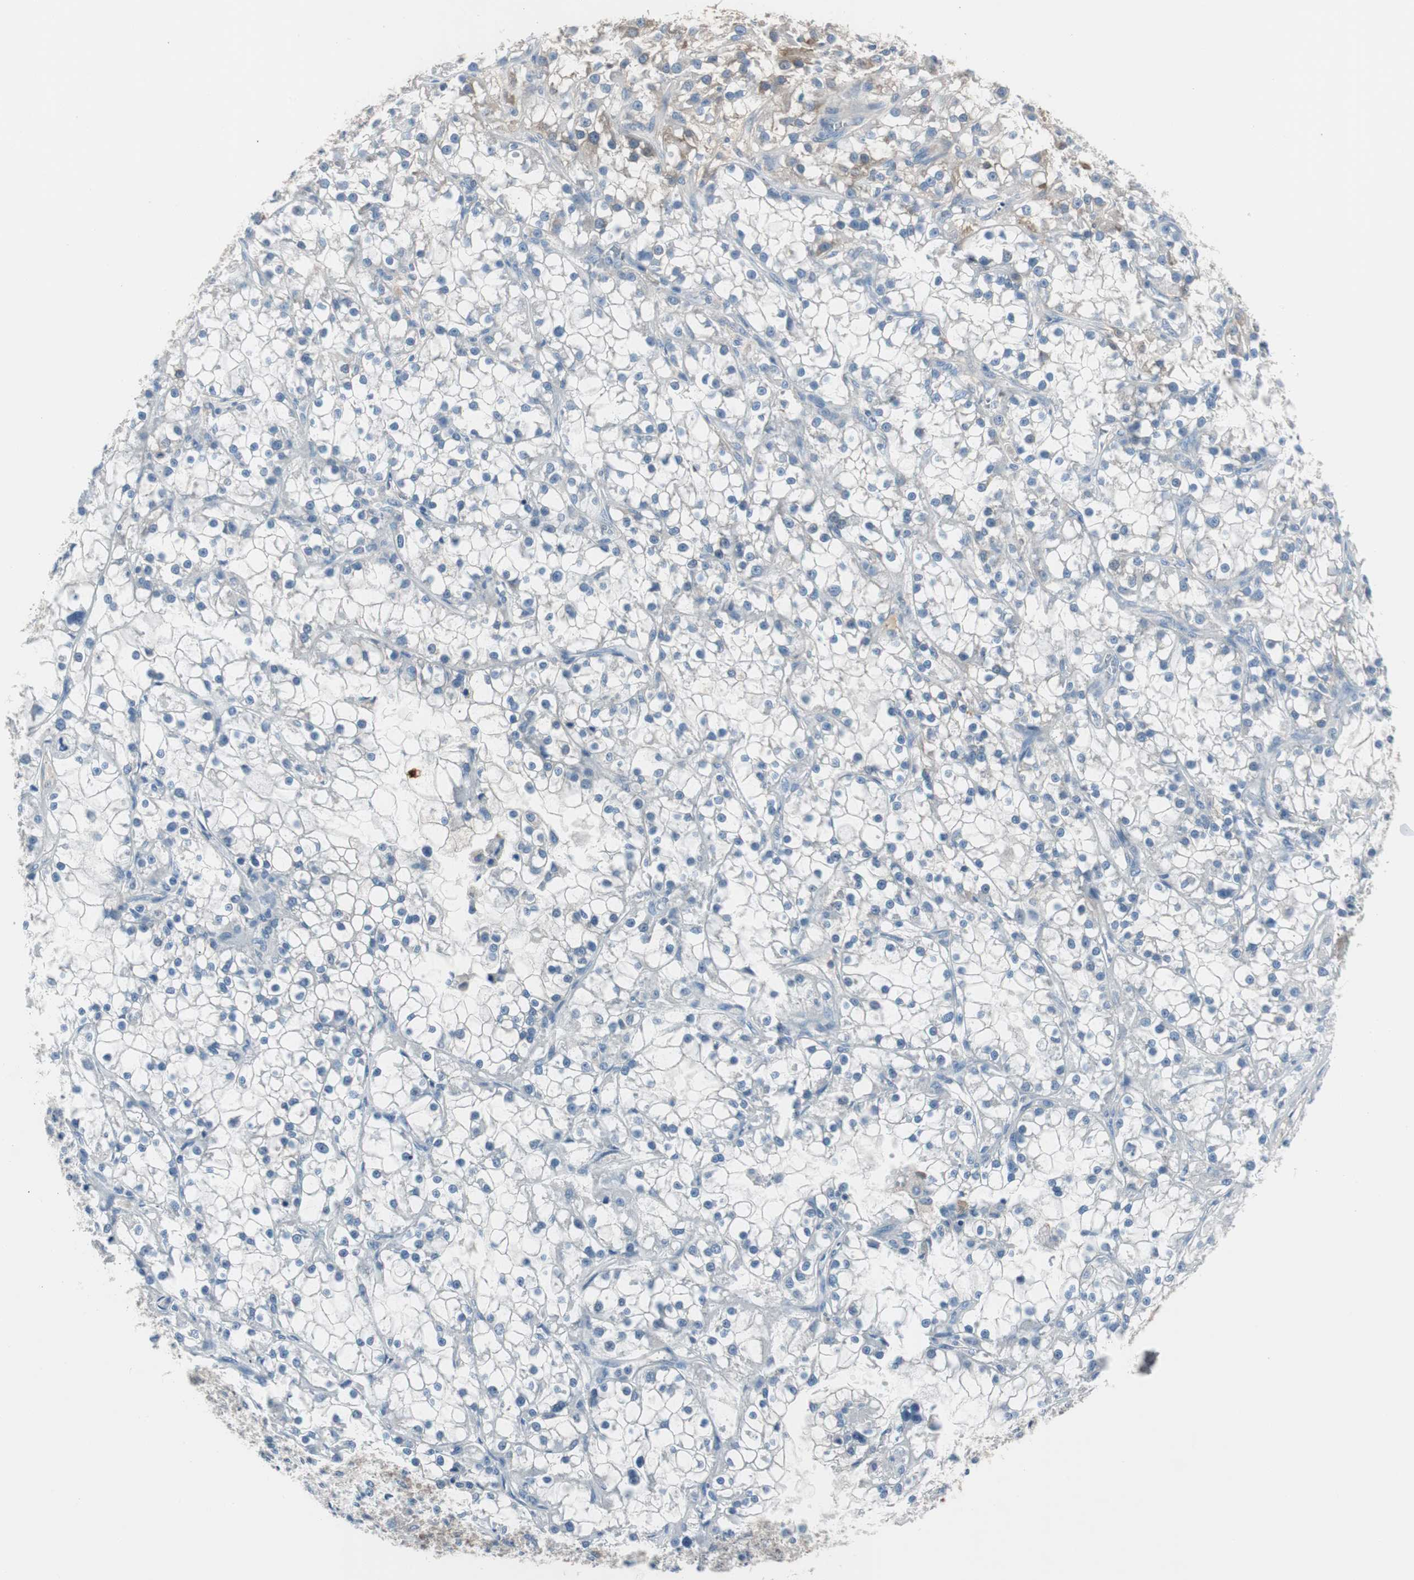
{"staining": {"intensity": "negative", "quantity": "none", "location": "none"}, "tissue": "renal cancer", "cell_type": "Tumor cells", "image_type": "cancer", "snomed": [{"axis": "morphology", "description": "Adenocarcinoma, NOS"}, {"axis": "topography", "description": "Kidney"}], "caption": "Tumor cells are negative for protein expression in human adenocarcinoma (renal). Nuclei are stained in blue.", "gene": "SERPINF1", "patient": {"sex": "female", "age": 52}}